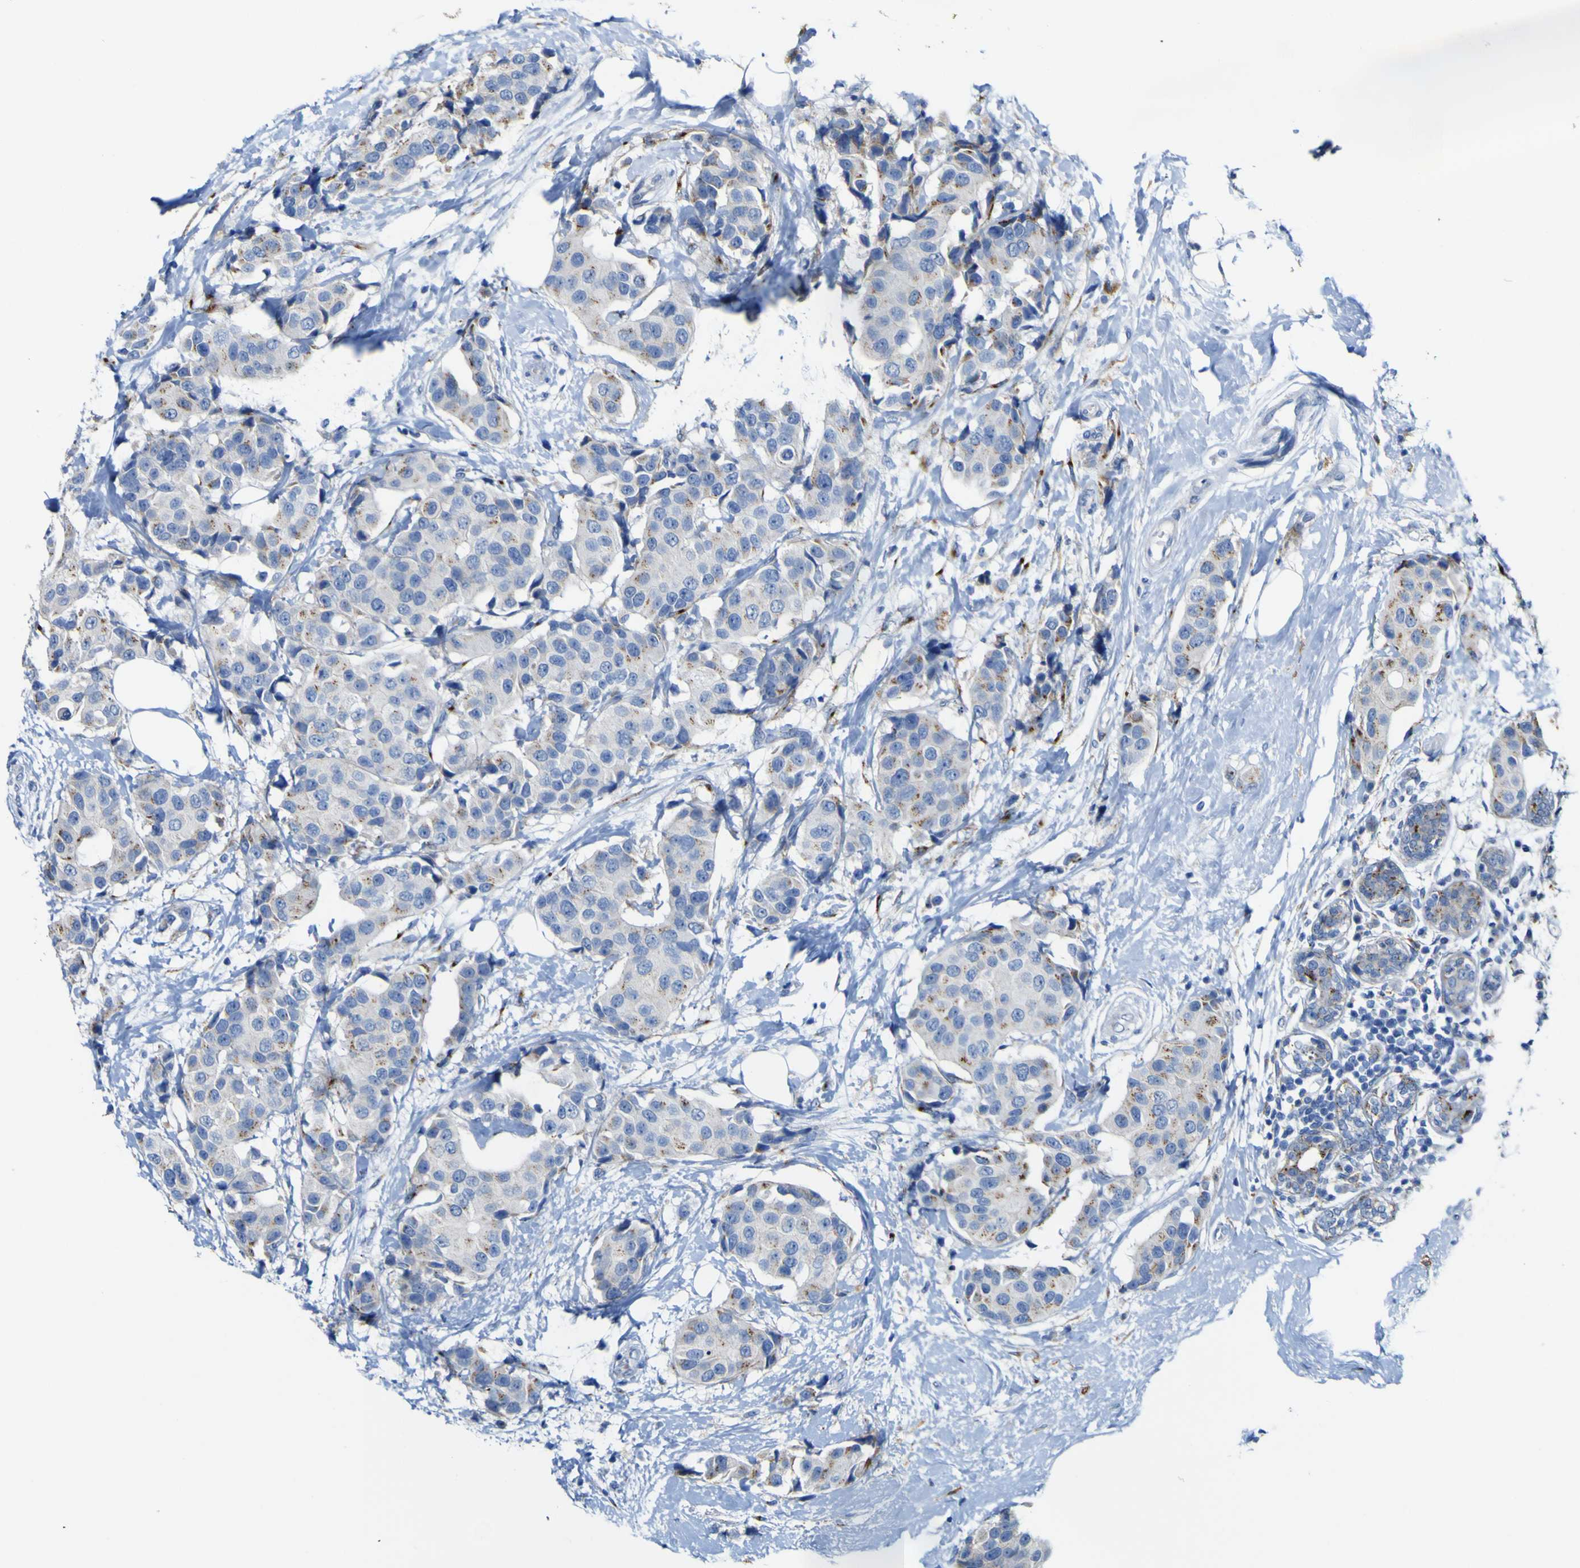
{"staining": {"intensity": "moderate", "quantity": "<25%", "location": "cytoplasmic/membranous"}, "tissue": "breast cancer", "cell_type": "Tumor cells", "image_type": "cancer", "snomed": [{"axis": "morphology", "description": "Normal tissue, NOS"}, {"axis": "morphology", "description": "Duct carcinoma"}, {"axis": "topography", "description": "Breast"}], "caption": "Immunohistochemistry of infiltrating ductal carcinoma (breast) displays low levels of moderate cytoplasmic/membranous staining in approximately <25% of tumor cells.", "gene": "PTPRF", "patient": {"sex": "female", "age": 39}}